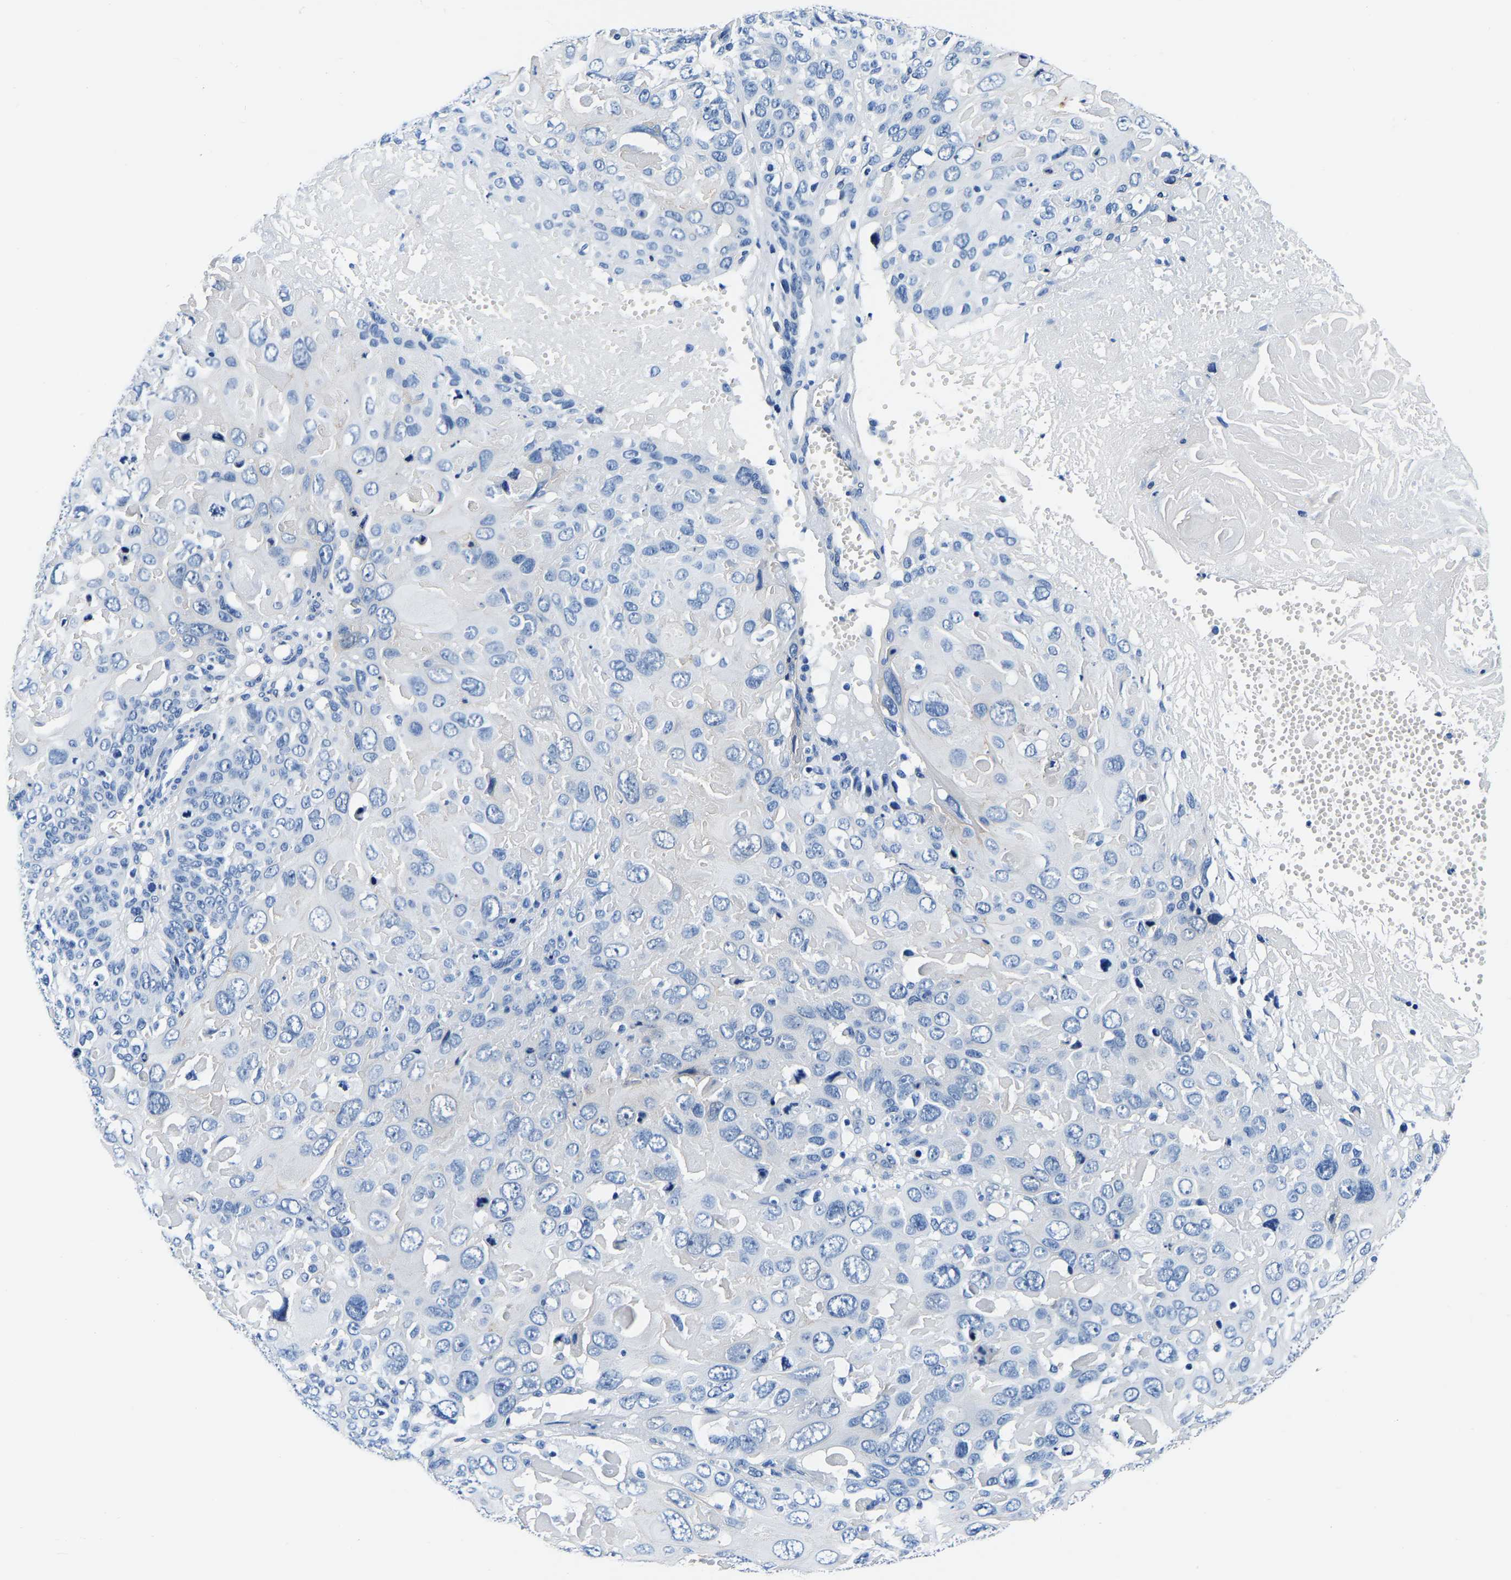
{"staining": {"intensity": "negative", "quantity": "none", "location": "none"}, "tissue": "cervical cancer", "cell_type": "Tumor cells", "image_type": "cancer", "snomed": [{"axis": "morphology", "description": "Squamous cell carcinoma, NOS"}, {"axis": "topography", "description": "Cervix"}], "caption": "A high-resolution image shows immunohistochemistry (IHC) staining of squamous cell carcinoma (cervical), which displays no significant expression in tumor cells.", "gene": "S100A13", "patient": {"sex": "female", "age": 74}}